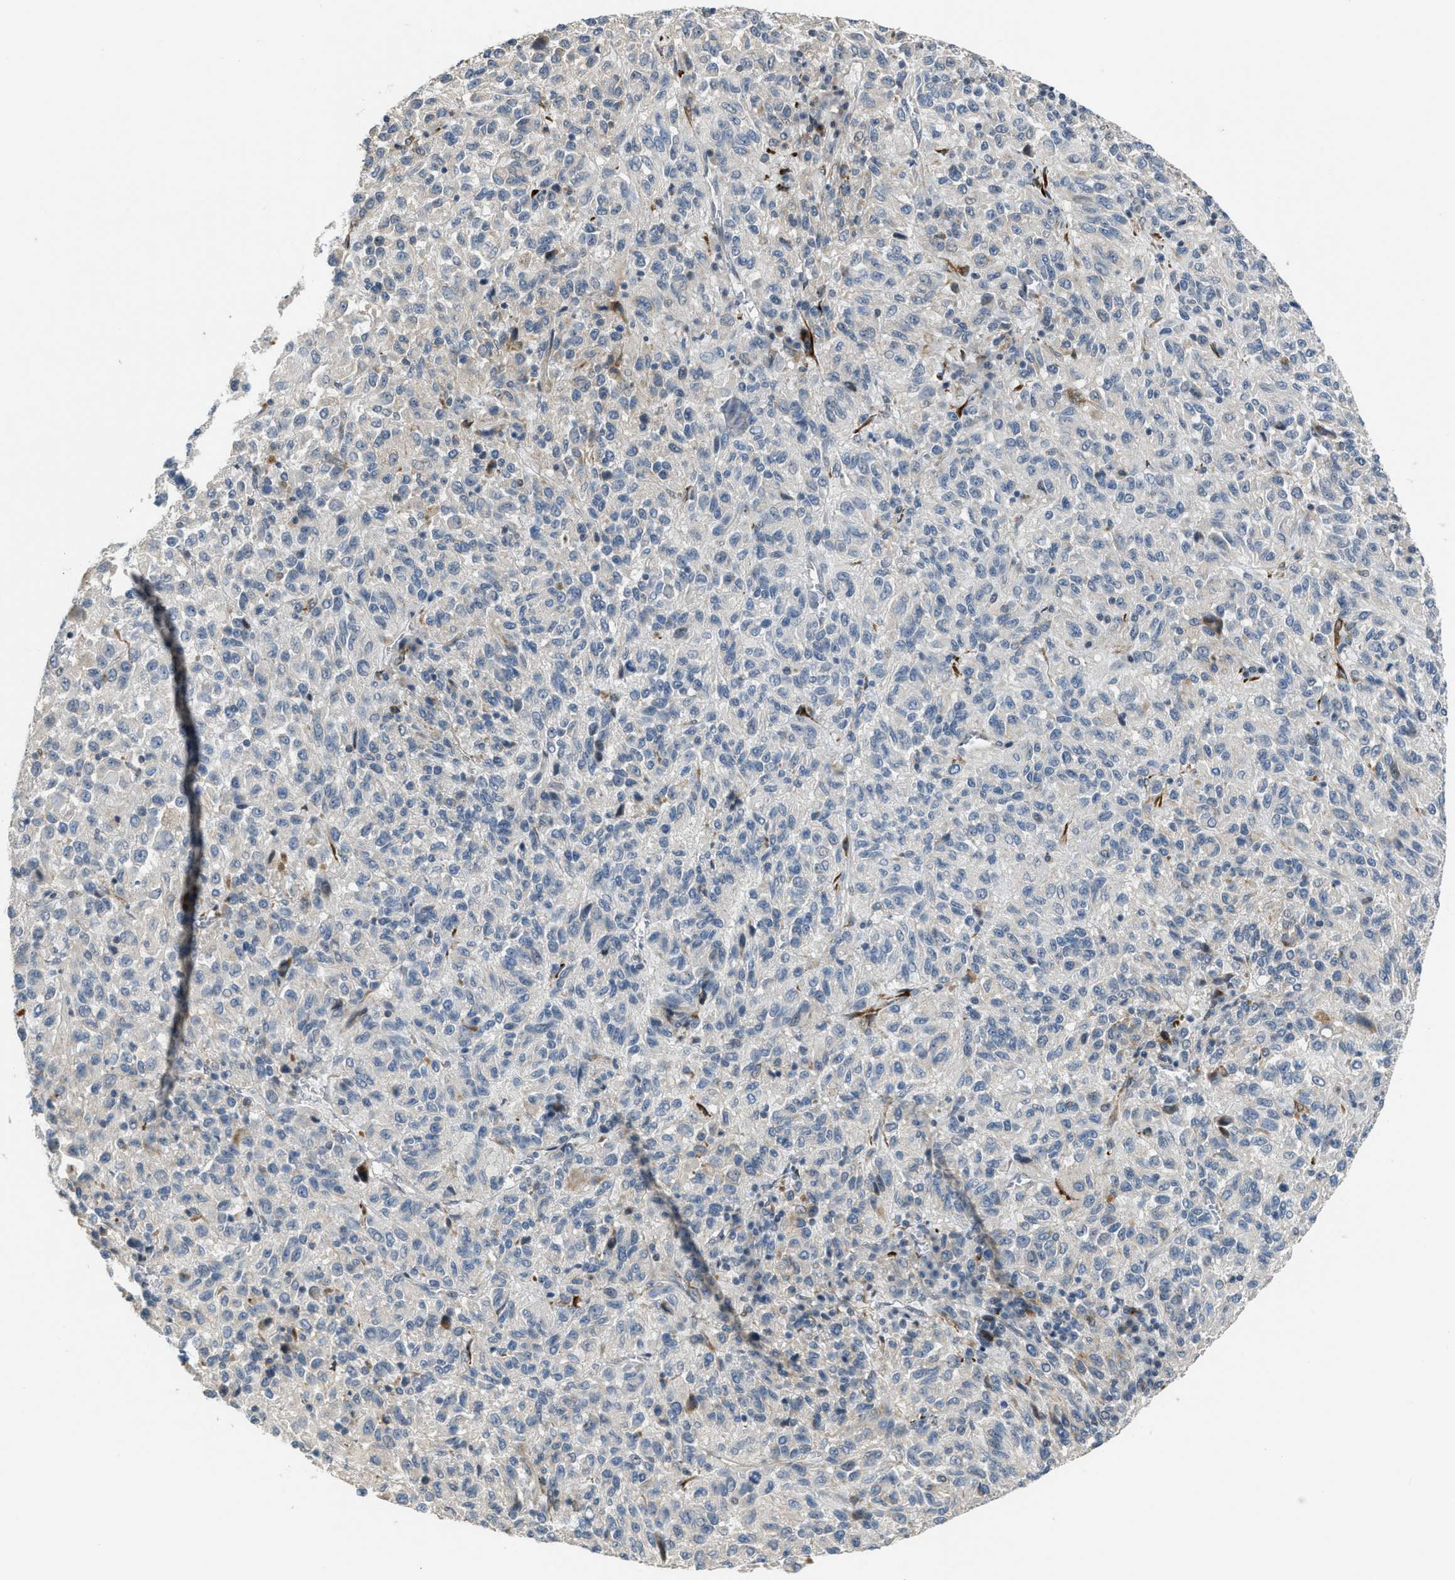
{"staining": {"intensity": "weak", "quantity": "<25%", "location": "cytoplasmic/membranous"}, "tissue": "melanoma", "cell_type": "Tumor cells", "image_type": "cancer", "snomed": [{"axis": "morphology", "description": "Malignant melanoma, Metastatic site"}, {"axis": "topography", "description": "Lung"}], "caption": "DAB (3,3'-diaminobenzidine) immunohistochemical staining of melanoma displays no significant positivity in tumor cells.", "gene": "TMEM154", "patient": {"sex": "male", "age": 64}}